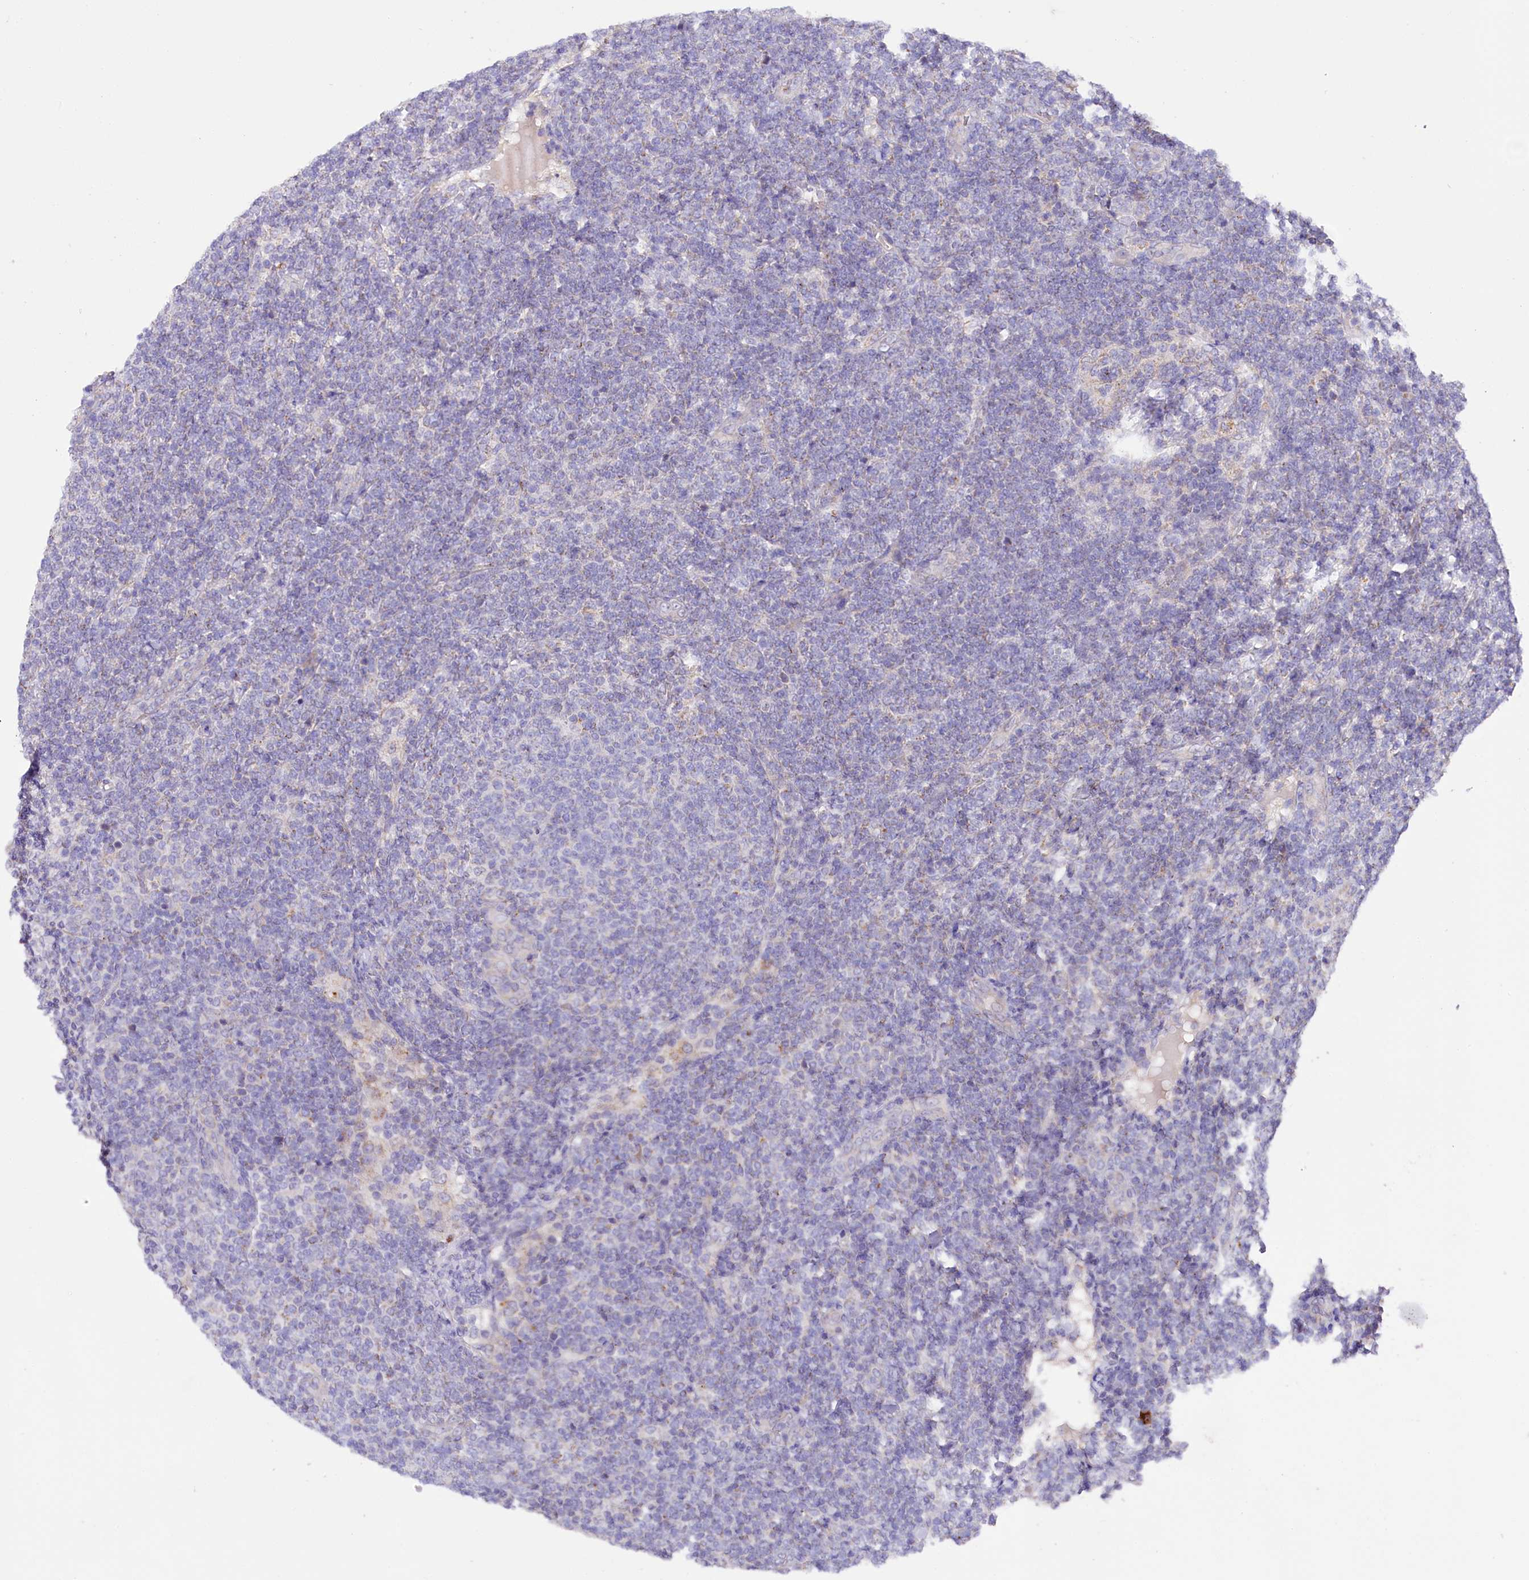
{"staining": {"intensity": "negative", "quantity": "none", "location": "none"}, "tissue": "lymphoma", "cell_type": "Tumor cells", "image_type": "cancer", "snomed": [{"axis": "morphology", "description": "Malignant lymphoma, non-Hodgkin's type, Low grade"}, {"axis": "topography", "description": "Lymph node"}], "caption": "DAB immunohistochemical staining of lymphoma reveals no significant positivity in tumor cells. (Stains: DAB IHC with hematoxylin counter stain, Microscopy: brightfield microscopy at high magnification).", "gene": "ZNF45", "patient": {"sex": "male", "age": 66}}